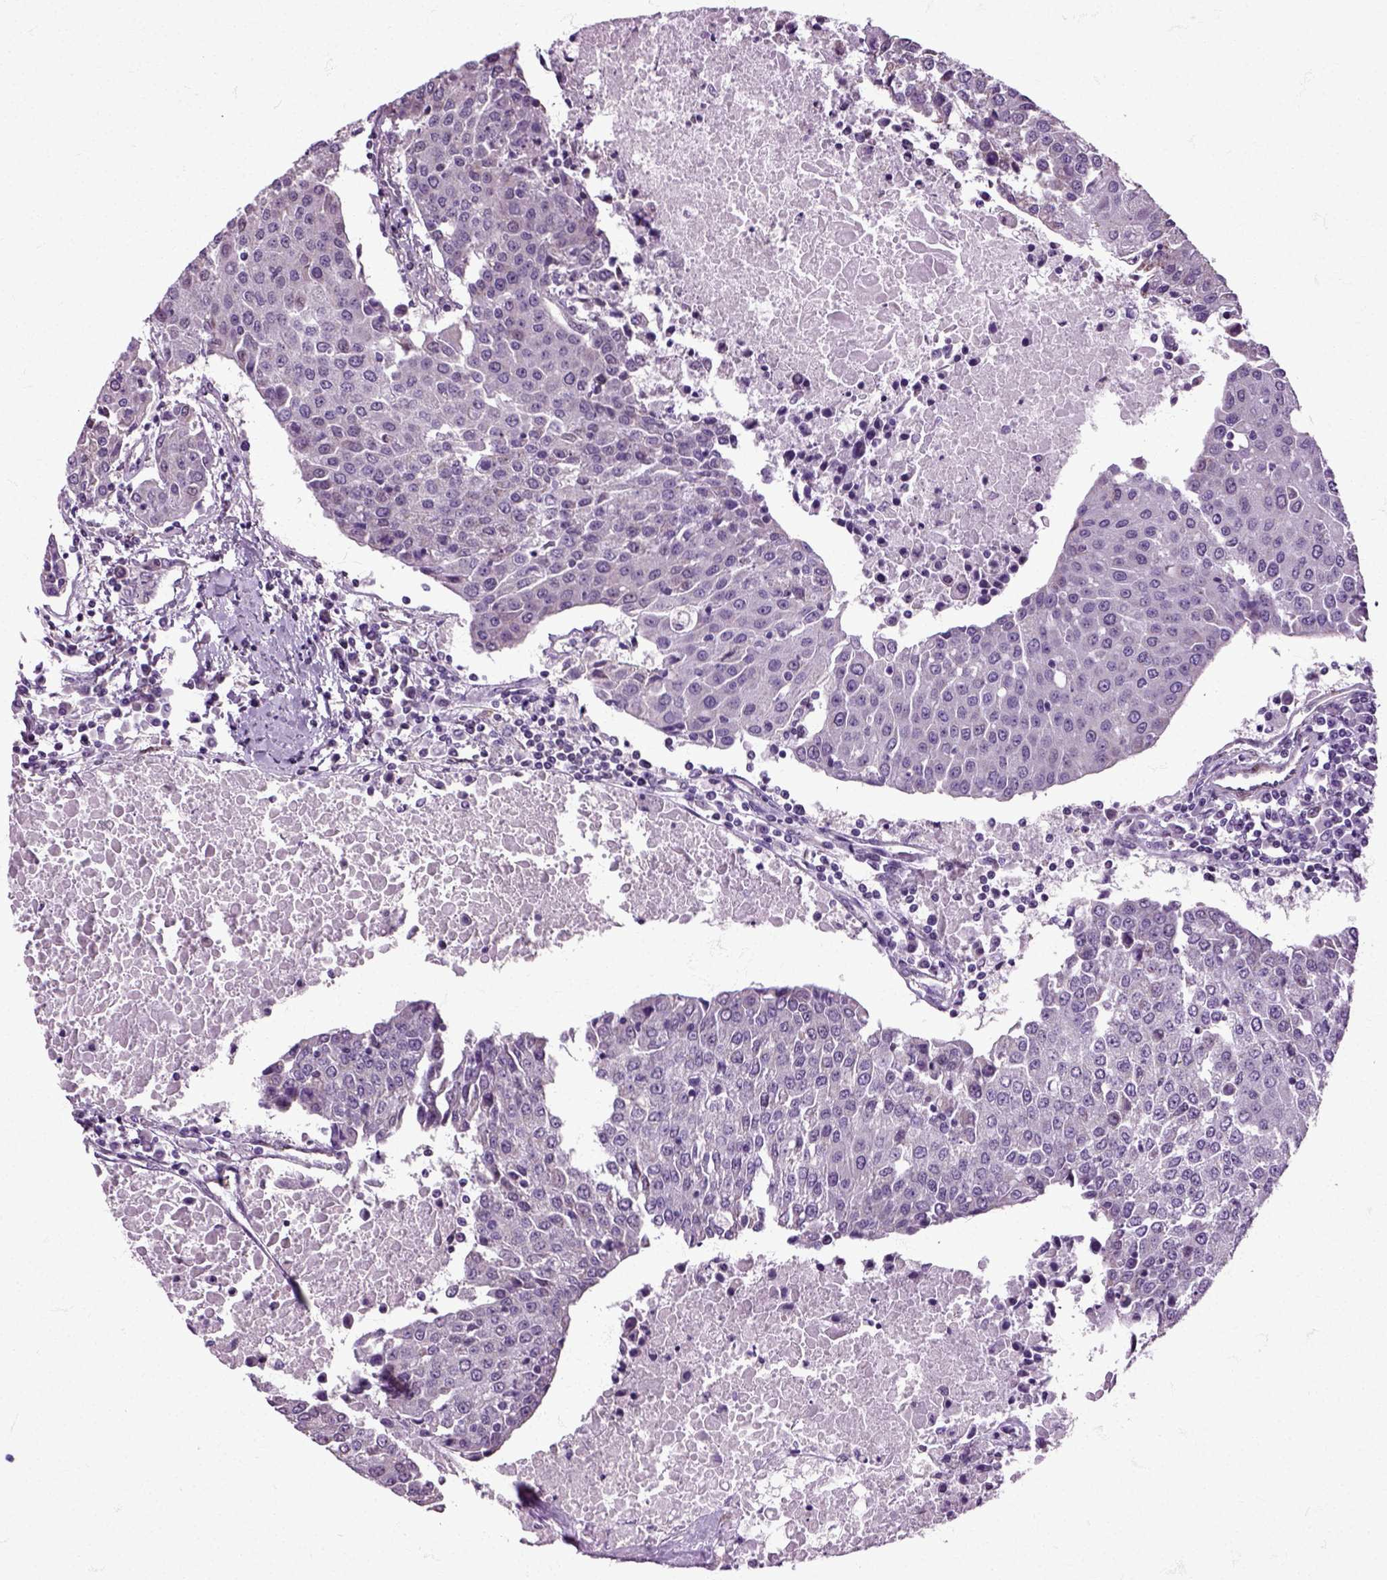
{"staining": {"intensity": "negative", "quantity": "none", "location": "none"}, "tissue": "urothelial cancer", "cell_type": "Tumor cells", "image_type": "cancer", "snomed": [{"axis": "morphology", "description": "Urothelial carcinoma, High grade"}, {"axis": "topography", "description": "Urinary bladder"}], "caption": "This is an IHC image of high-grade urothelial carcinoma. There is no positivity in tumor cells.", "gene": "HSPA2", "patient": {"sex": "female", "age": 85}}